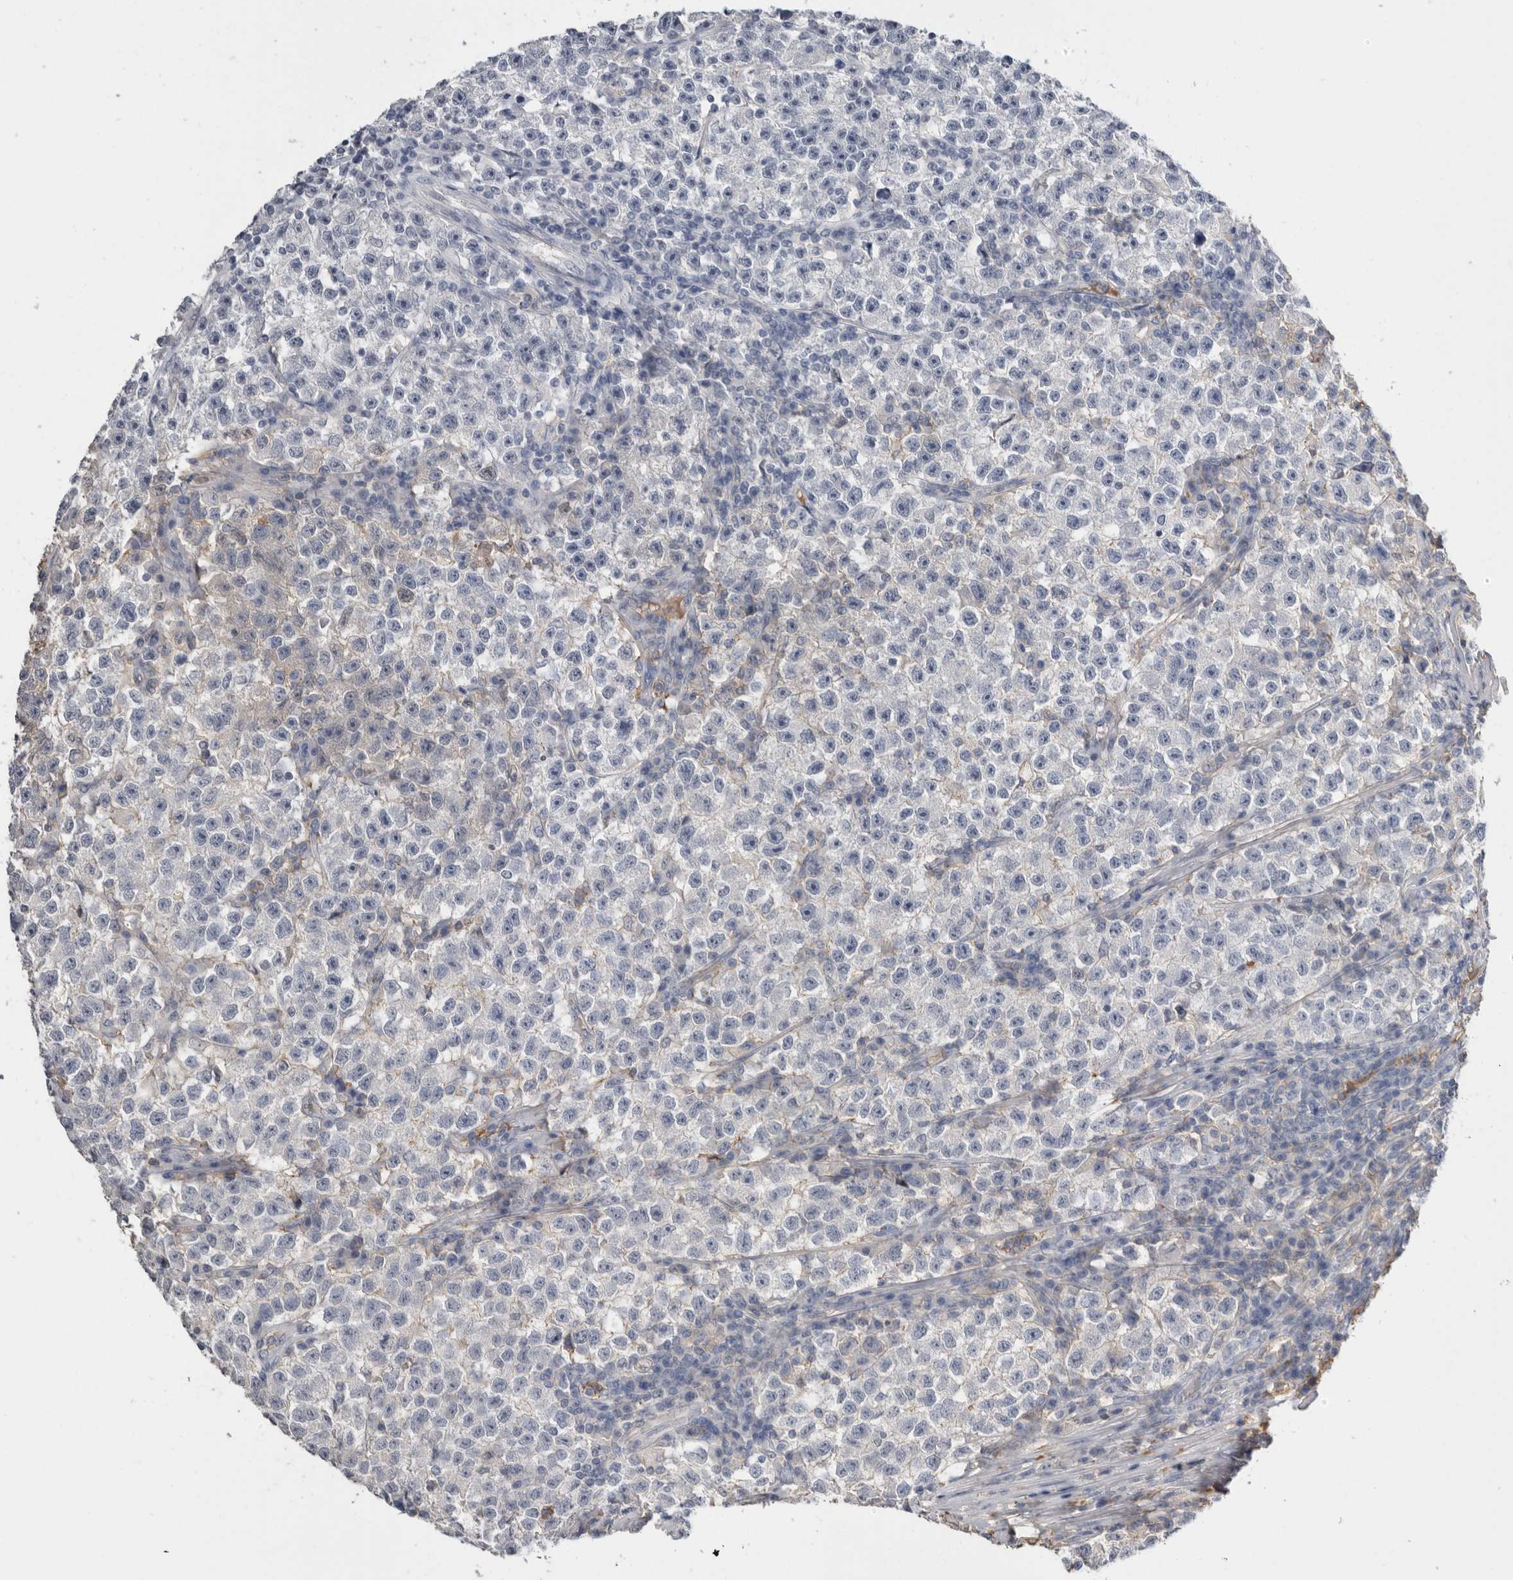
{"staining": {"intensity": "negative", "quantity": "none", "location": "none"}, "tissue": "testis cancer", "cell_type": "Tumor cells", "image_type": "cancer", "snomed": [{"axis": "morphology", "description": "Seminoma, NOS"}, {"axis": "topography", "description": "Testis"}], "caption": "IHC histopathology image of neoplastic tissue: human testis cancer stained with DAB (3,3'-diaminobenzidine) exhibits no significant protein positivity in tumor cells.", "gene": "APOA2", "patient": {"sex": "male", "age": 22}}